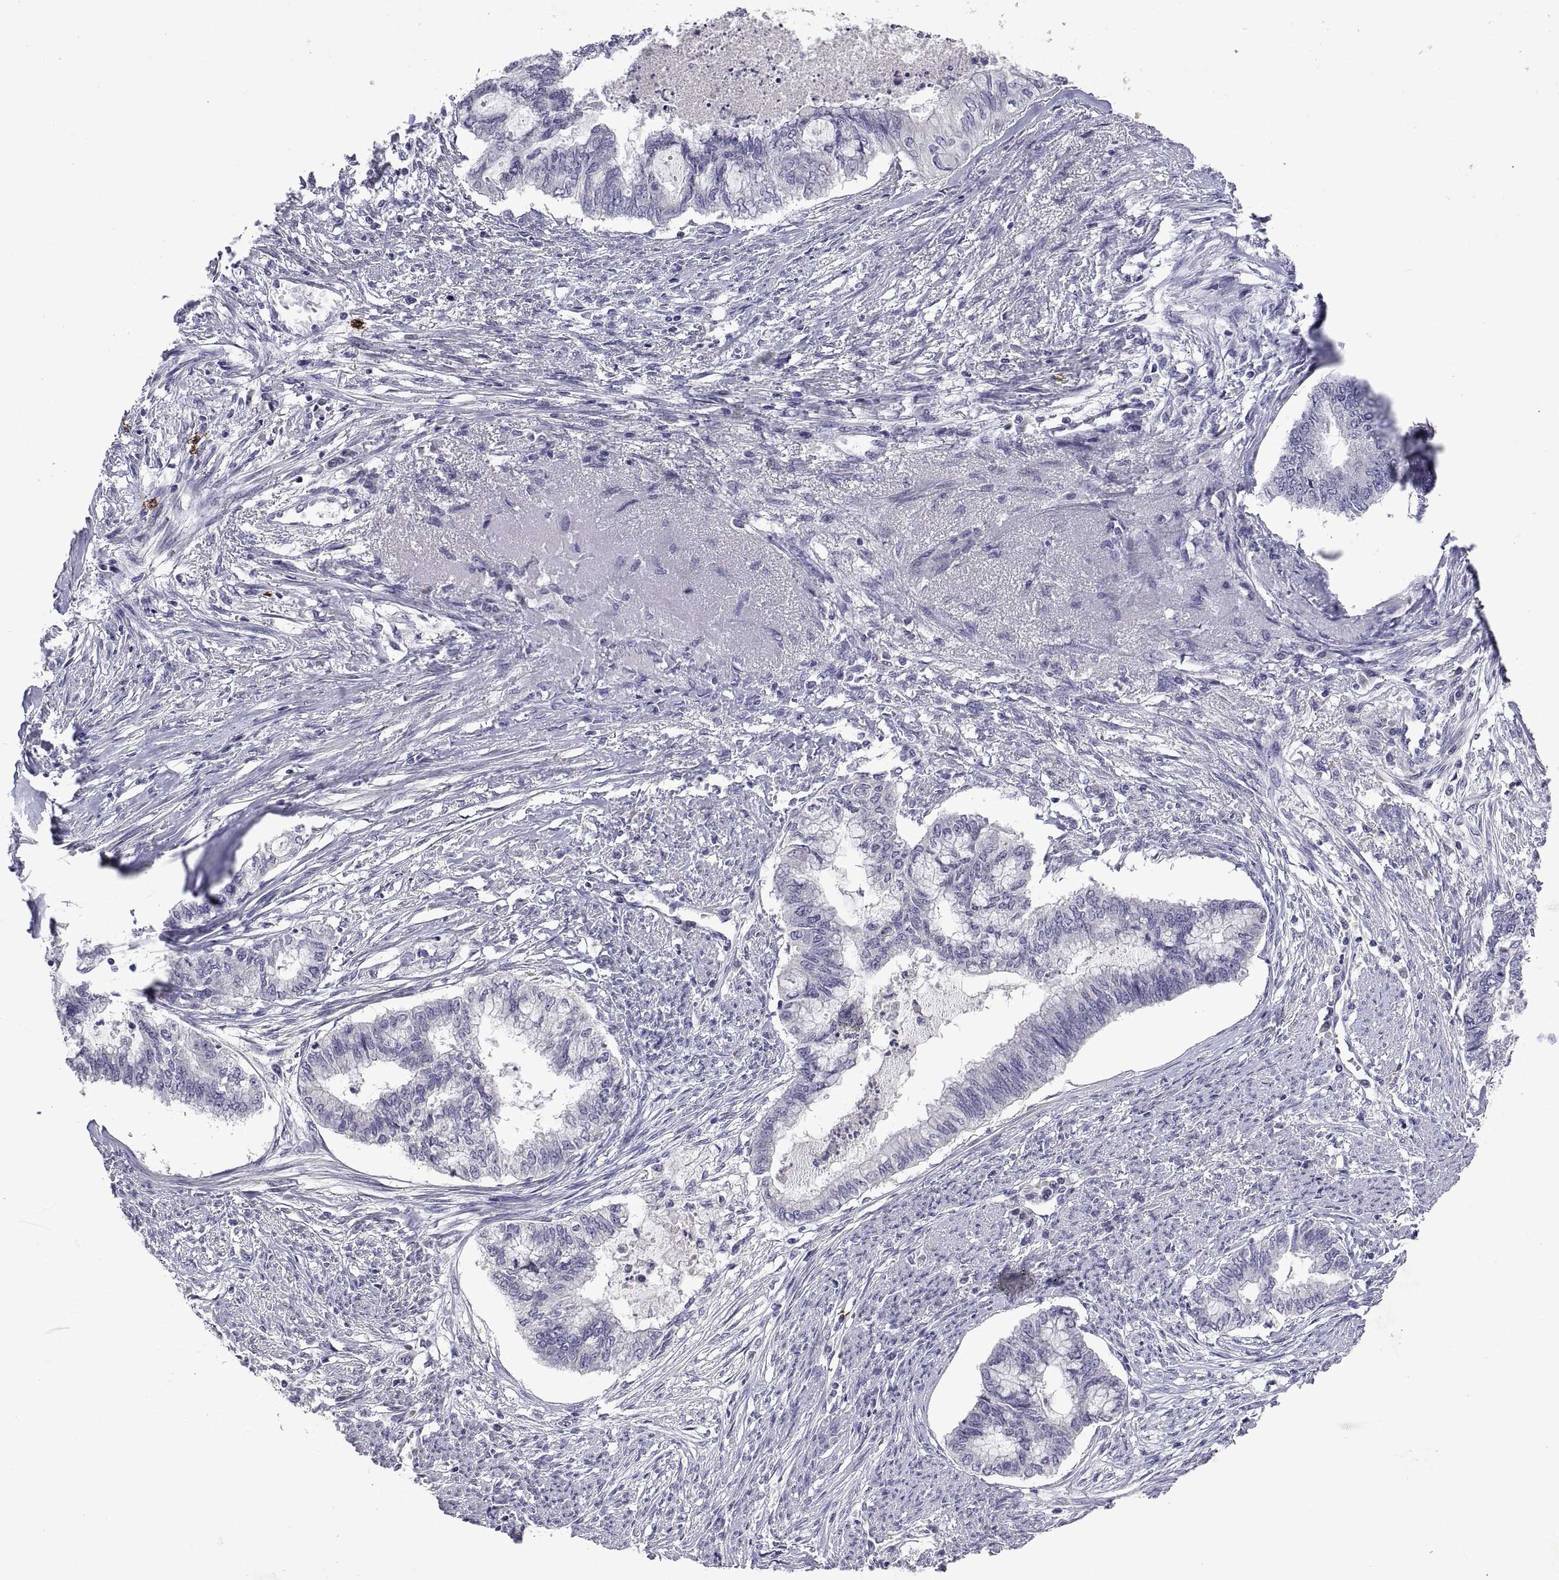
{"staining": {"intensity": "negative", "quantity": "none", "location": "none"}, "tissue": "endometrial cancer", "cell_type": "Tumor cells", "image_type": "cancer", "snomed": [{"axis": "morphology", "description": "Adenocarcinoma, NOS"}, {"axis": "topography", "description": "Endometrium"}], "caption": "Immunohistochemical staining of endometrial cancer exhibits no significant staining in tumor cells.", "gene": "MS4A1", "patient": {"sex": "female", "age": 79}}